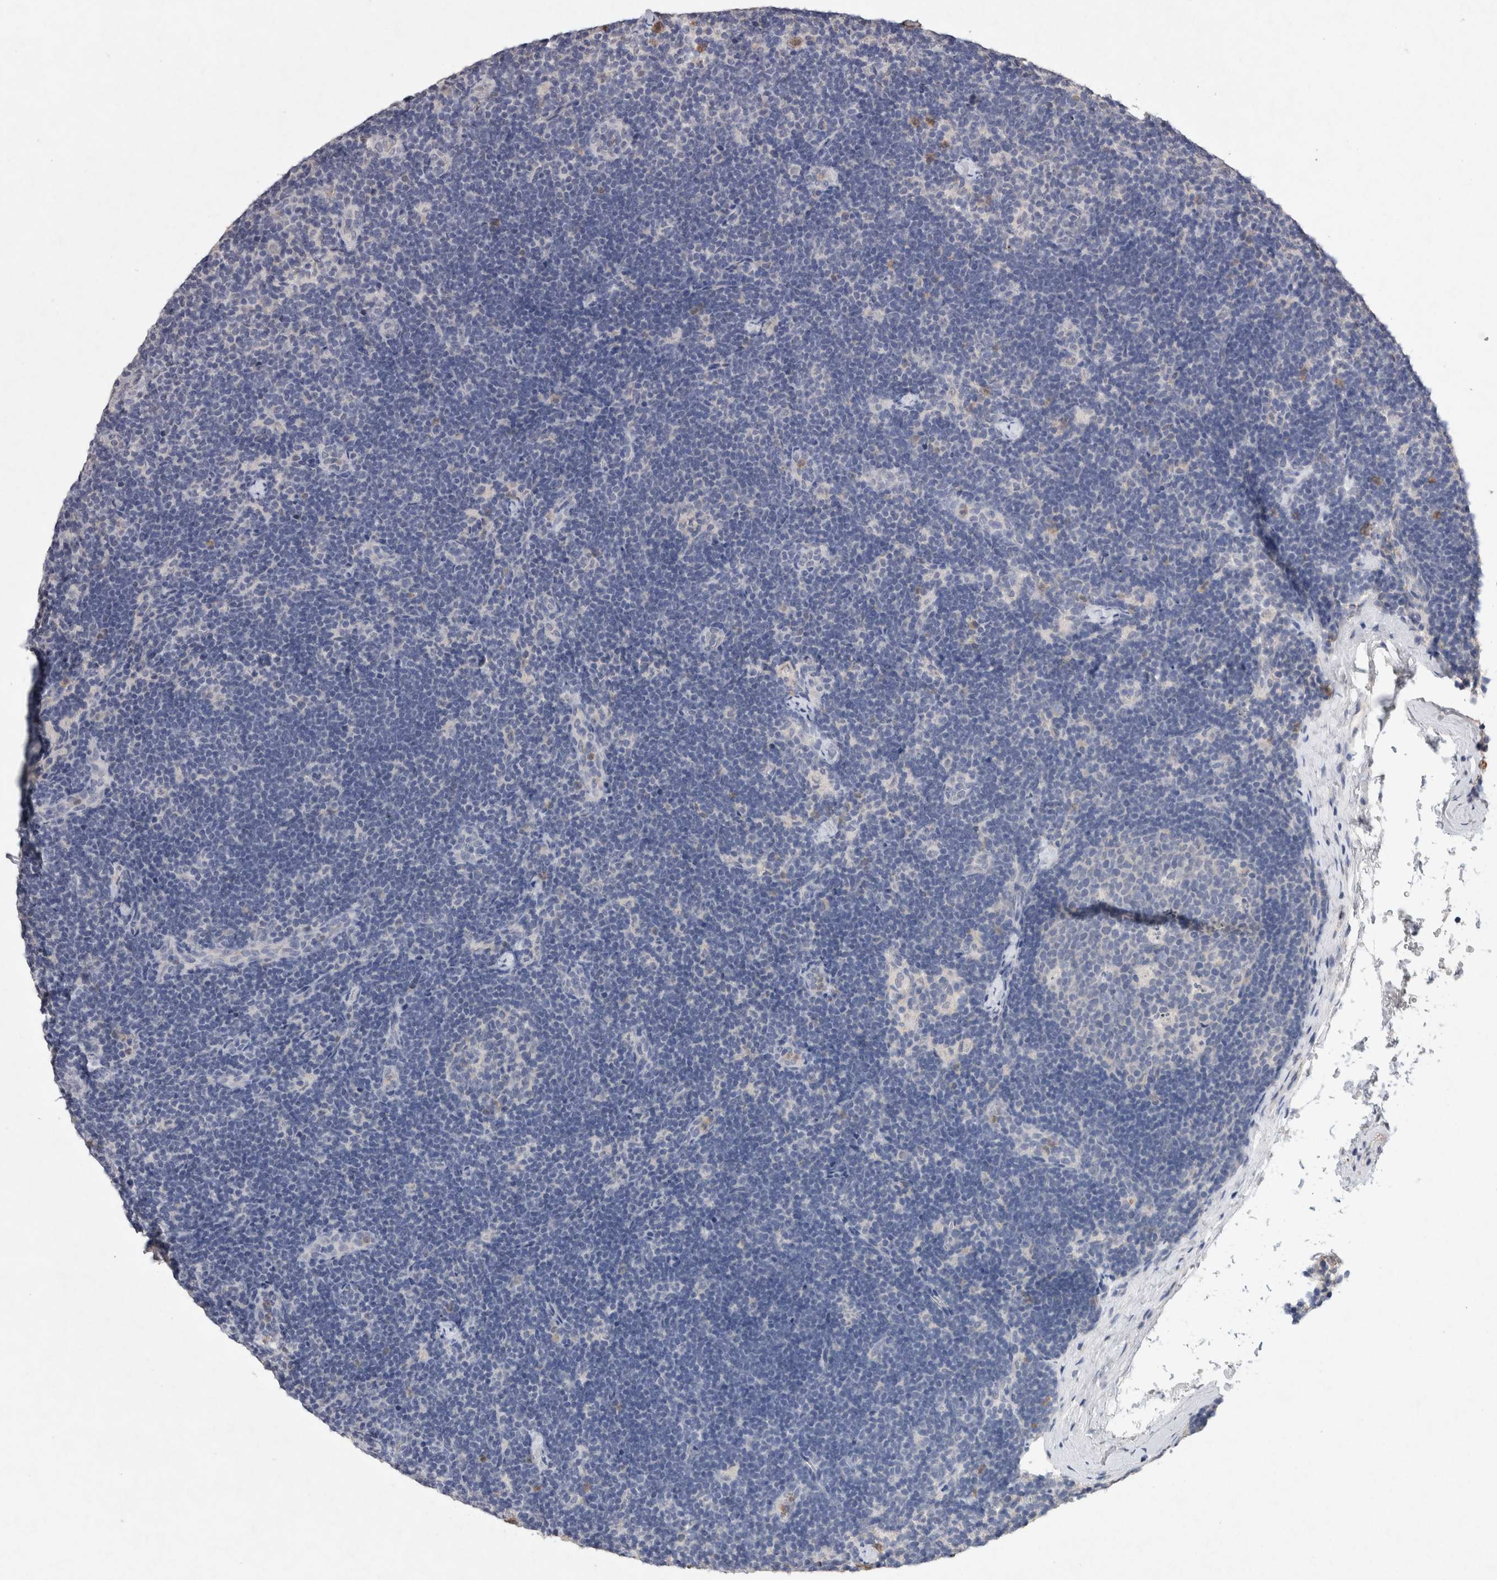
{"staining": {"intensity": "negative", "quantity": "none", "location": "none"}, "tissue": "lymph node", "cell_type": "Germinal center cells", "image_type": "normal", "snomed": [{"axis": "morphology", "description": "Normal tissue, NOS"}, {"axis": "topography", "description": "Lymph node"}], "caption": "Protein analysis of benign lymph node demonstrates no significant staining in germinal center cells.", "gene": "FABP7", "patient": {"sex": "female", "age": 22}}